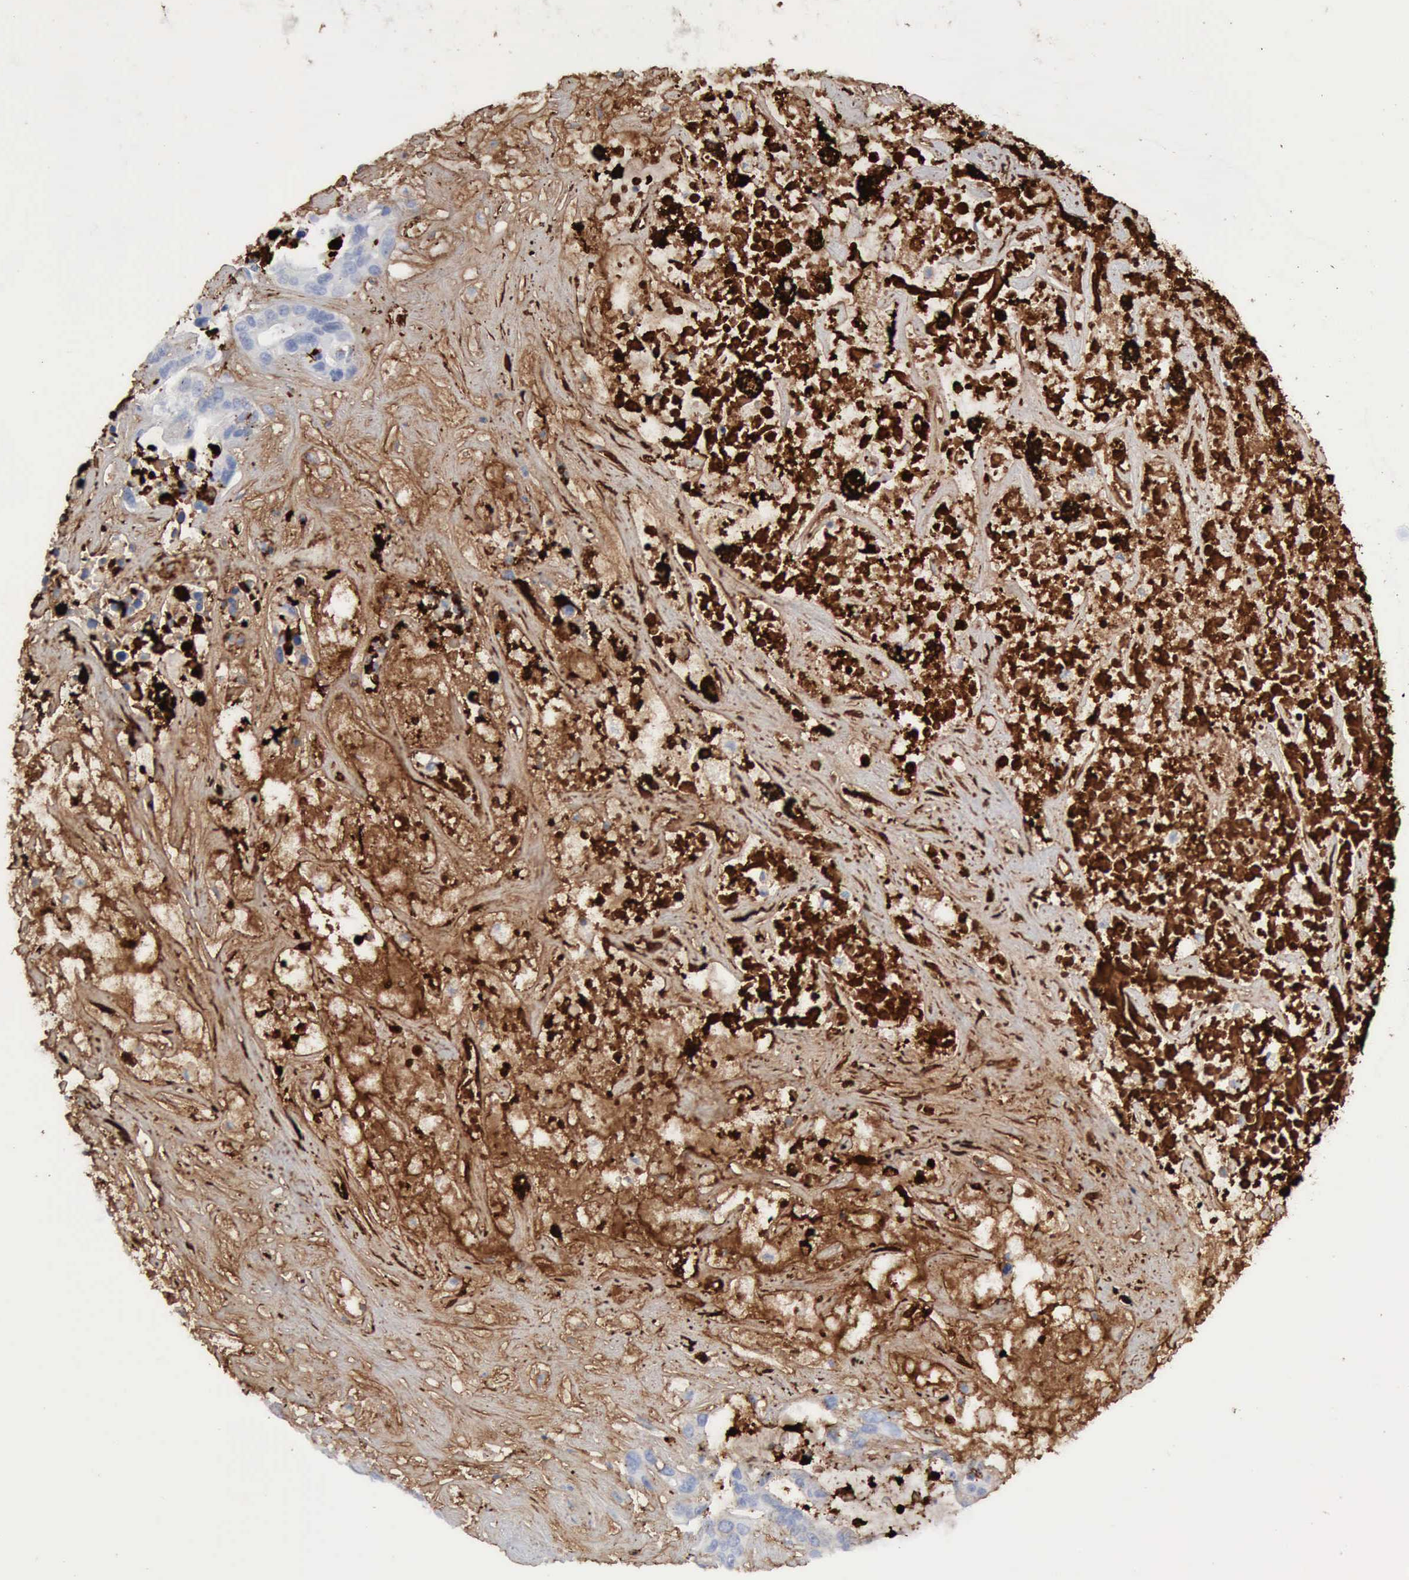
{"staining": {"intensity": "negative", "quantity": "none", "location": "none"}, "tissue": "liver cancer", "cell_type": "Tumor cells", "image_type": "cancer", "snomed": [{"axis": "morphology", "description": "Cholangiocarcinoma"}, {"axis": "topography", "description": "Liver"}], "caption": "Histopathology image shows no protein positivity in tumor cells of cholangiocarcinoma (liver) tissue.", "gene": "C4BPA", "patient": {"sex": "female", "age": 65}}